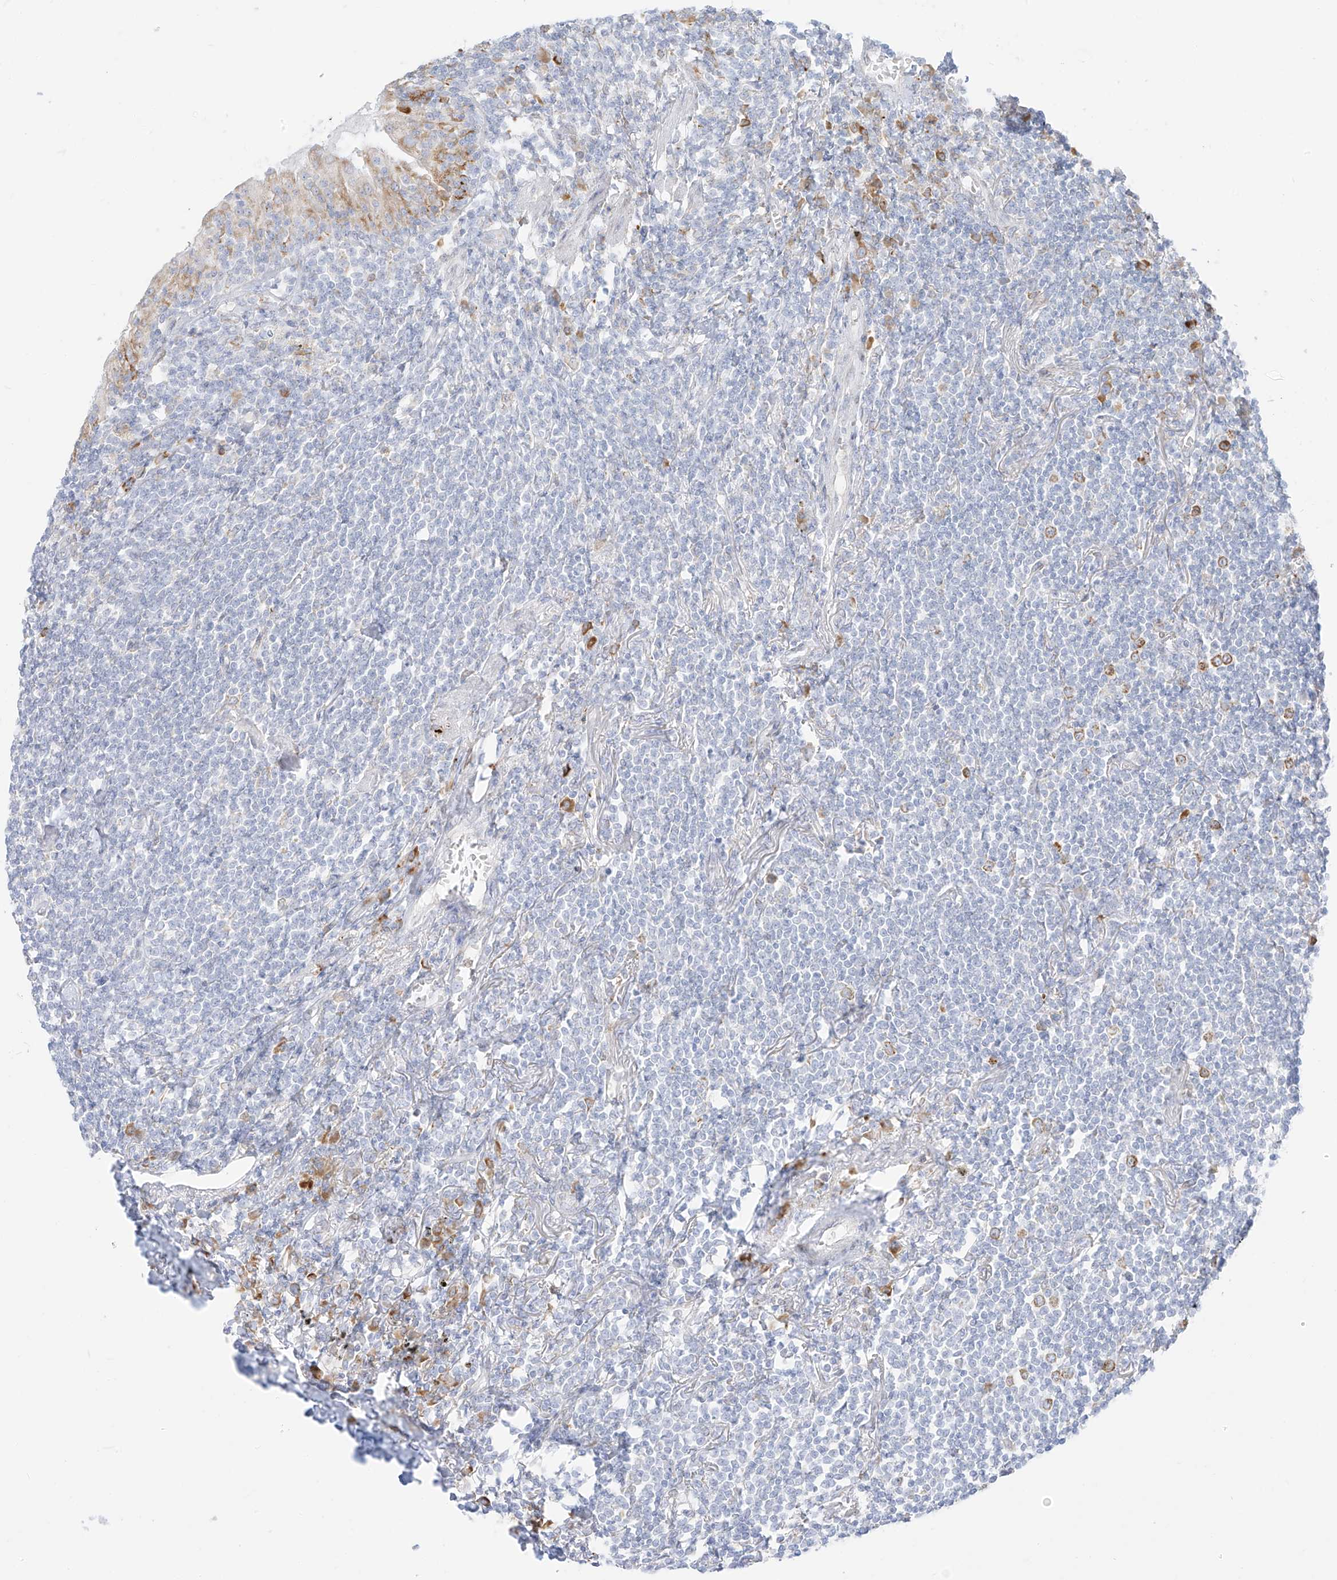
{"staining": {"intensity": "negative", "quantity": "none", "location": "none"}, "tissue": "lymphoma", "cell_type": "Tumor cells", "image_type": "cancer", "snomed": [{"axis": "morphology", "description": "Malignant lymphoma, non-Hodgkin's type, Low grade"}, {"axis": "topography", "description": "Lung"}], "caption": "Immunohistochemistry (IHC) of lymphoma displays no expression in tumor cells. The staining was performed using DAB to visualize the protein expression in brown, while the nuclei were stained in blue with hematoxylin (Magnification: 20x).", "gene": "LRRC59", "patient": {"sex": "female", "age": 71}}